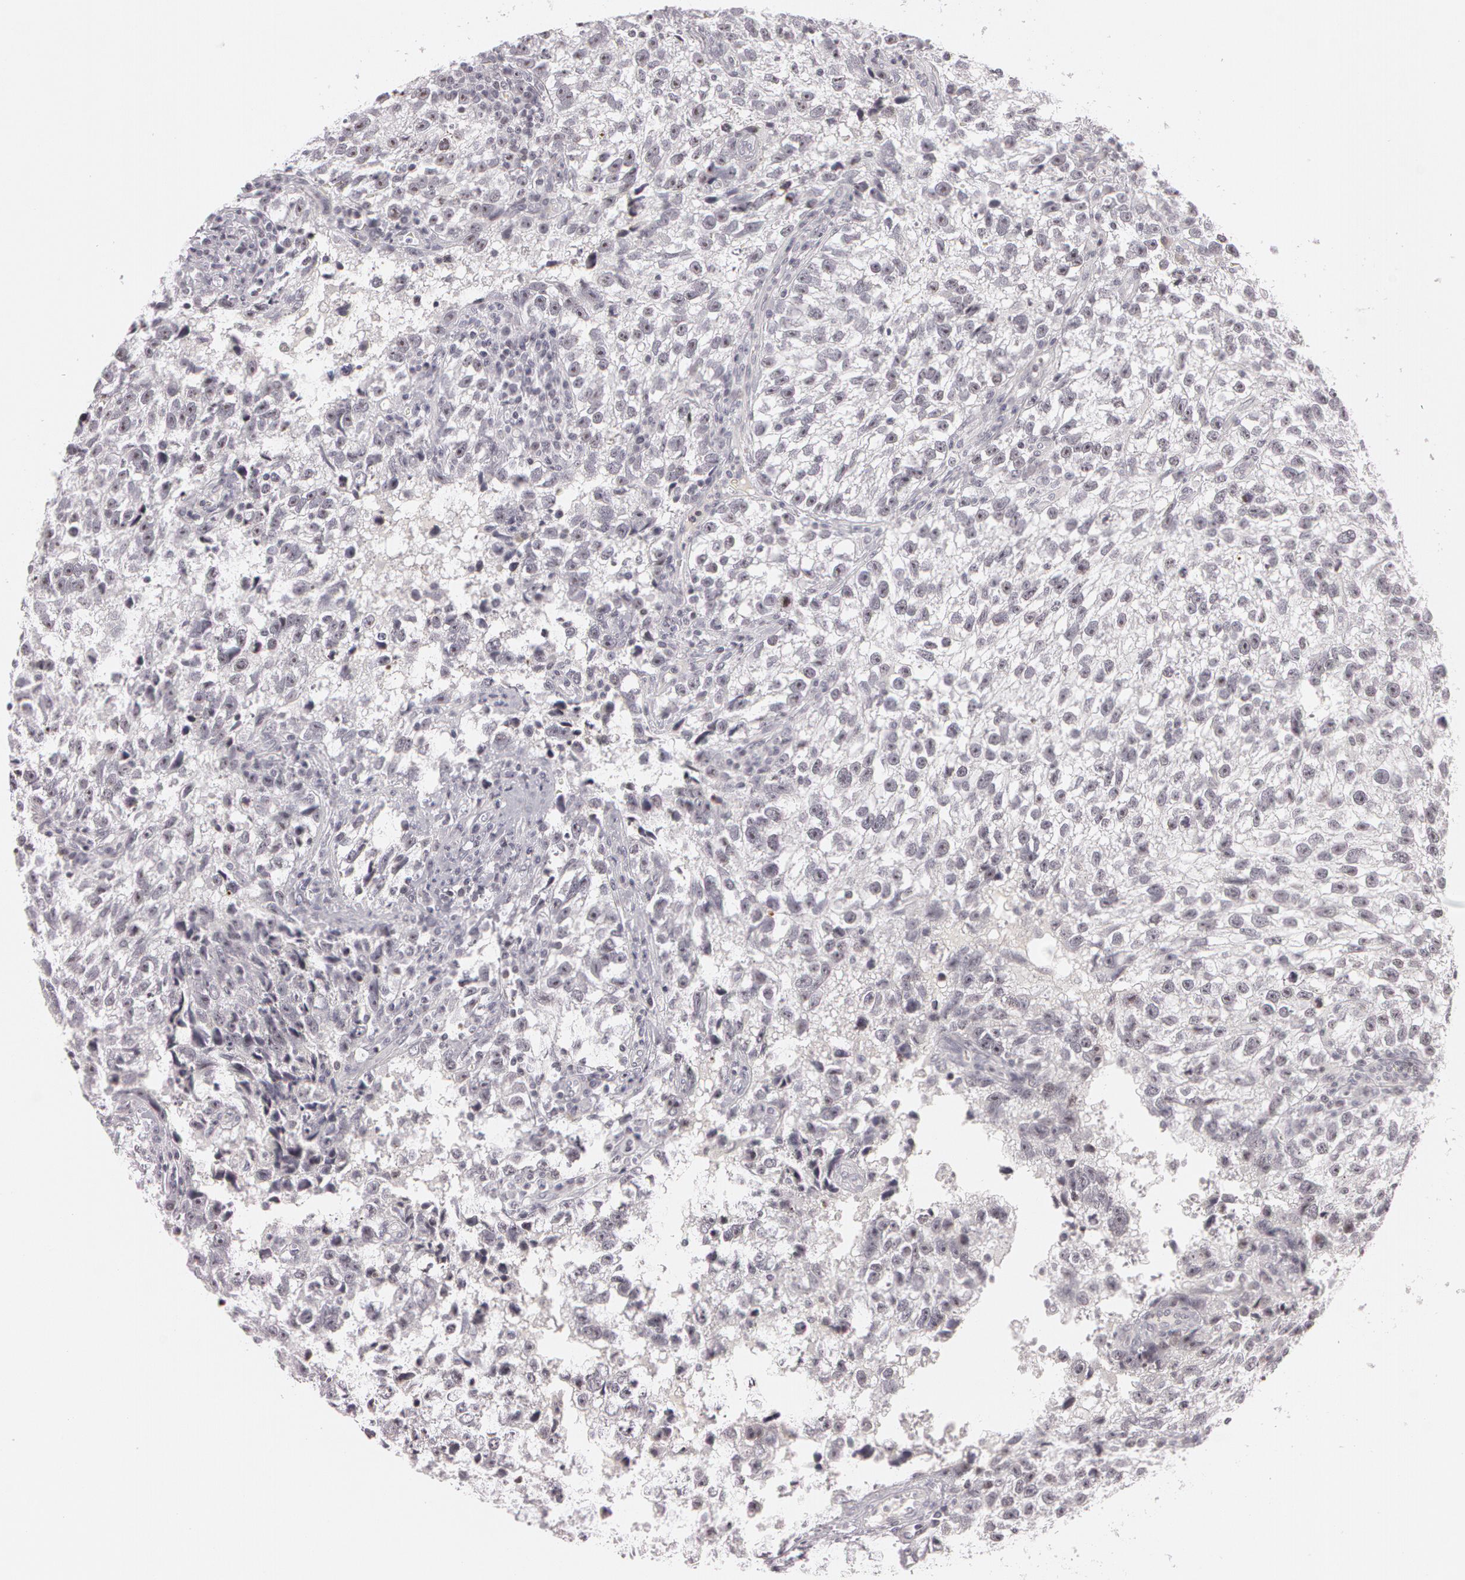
{"staining": {"intensity": "moderate", "quantity": "<25%", "location": "nuclear"}, "tissue": "testis cancer", "cell_type": "Tumor cells", "image_type": "cancer", "snomed": [{"axis": "morphology", "description": "Seminoma, NOS"}, {"axis": "topography", "description": "Testis"}], "caption": "About <25% of tumor cells in human testis seminoma show moderate nuclear protein staining as visualized by brown immunohistochemical staining.", "gene": "FBL", "patient": {"sex": "male", "age": 38}}